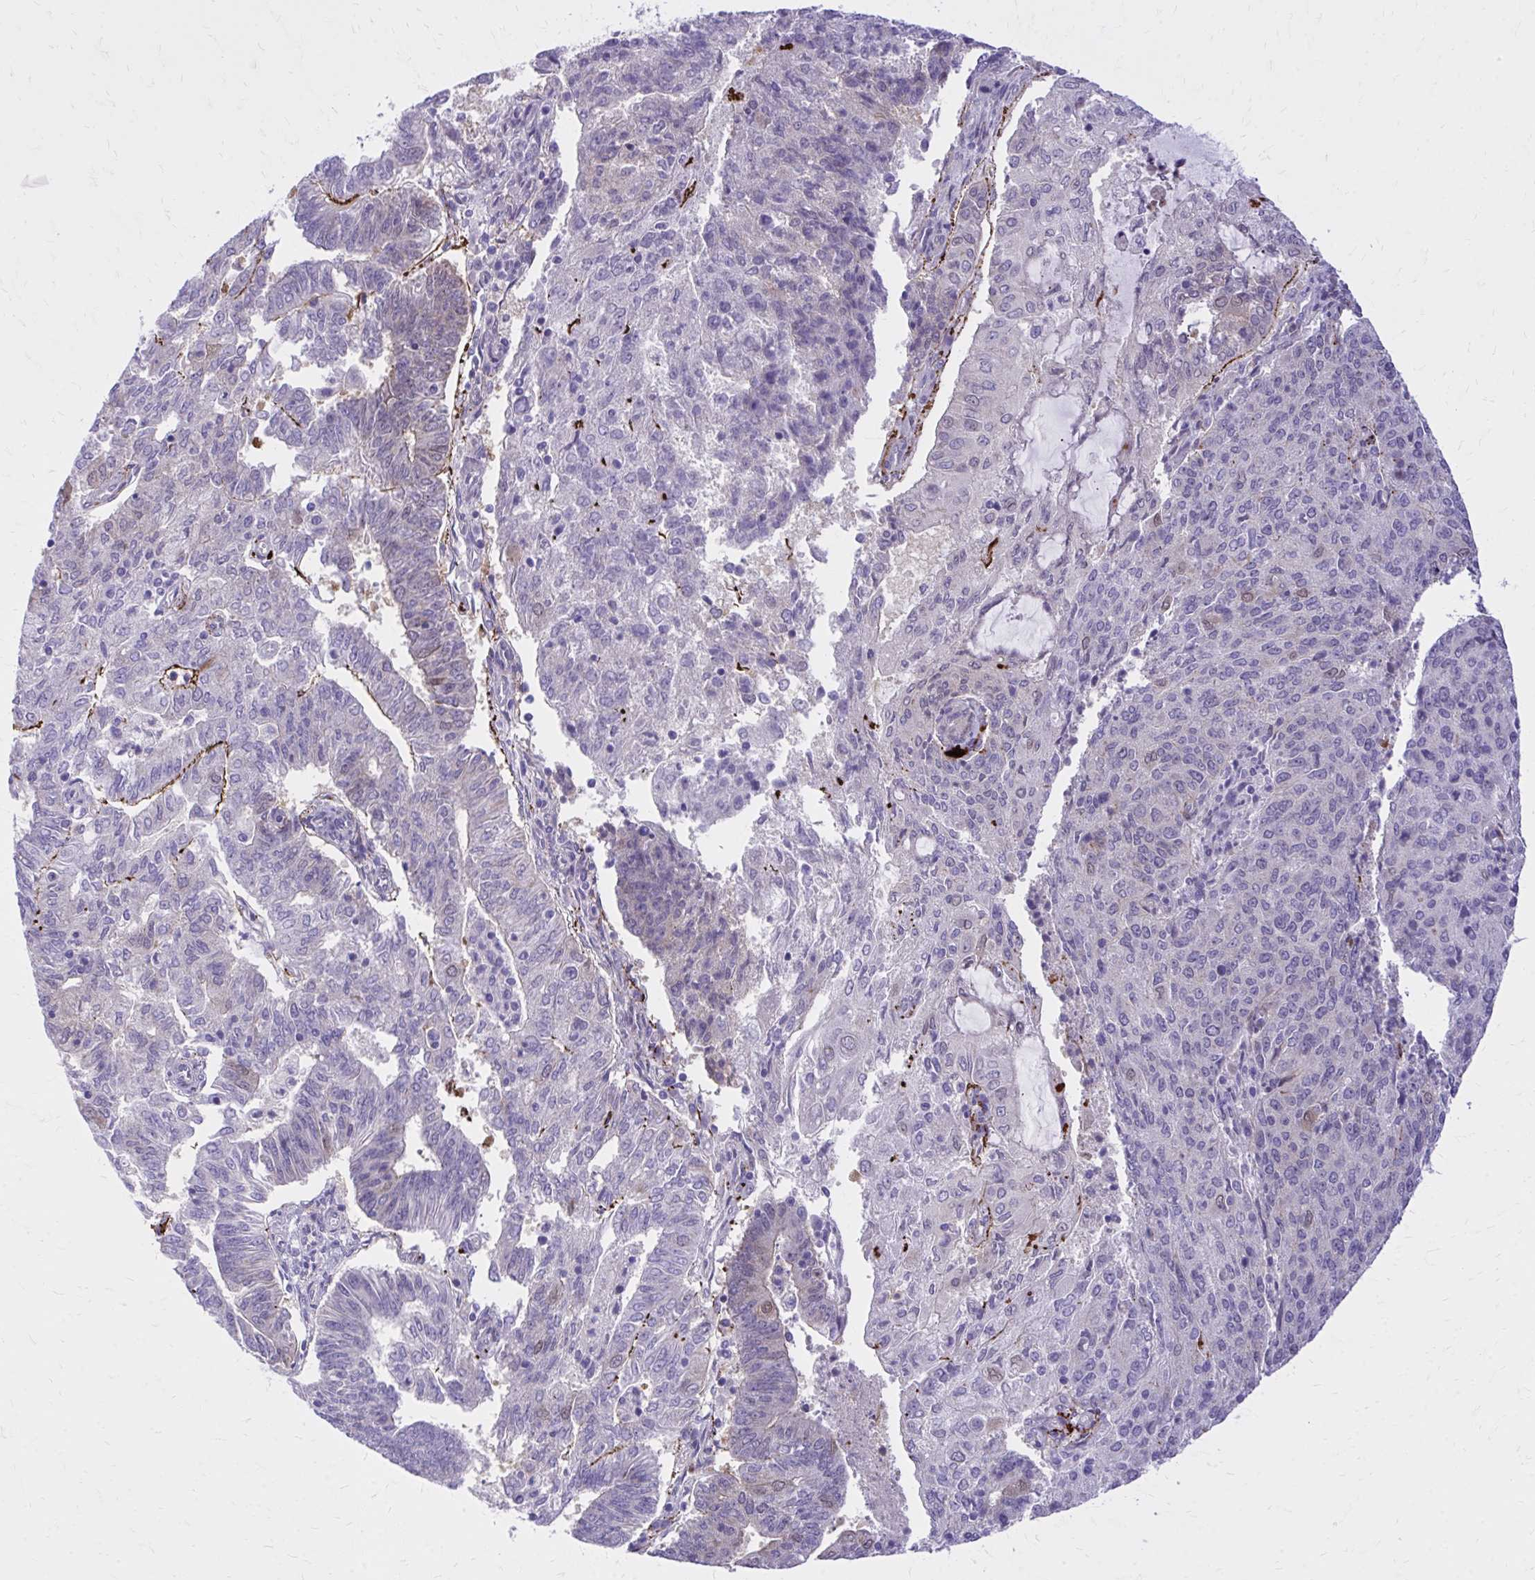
{"staining": {"intensity": "weak", "quantity": "<25%", "location": "cytoplasmic/membranous"}, "tissue": "endometrial cancer", "cell_type": "Tumor cells", "image_type": "cancer", "snomed": [{"axis": "morphology", "description": "Adenocarcinoma, NOS"}, {"axis": "topography", "description": "Endometrium"}], "caption": "The histopathology image displays no staining of tumor cells in endometrial adenocarcinoma.", "gene": "ADAMTSL1", "patient": {"sex": "female", "age": 82}}